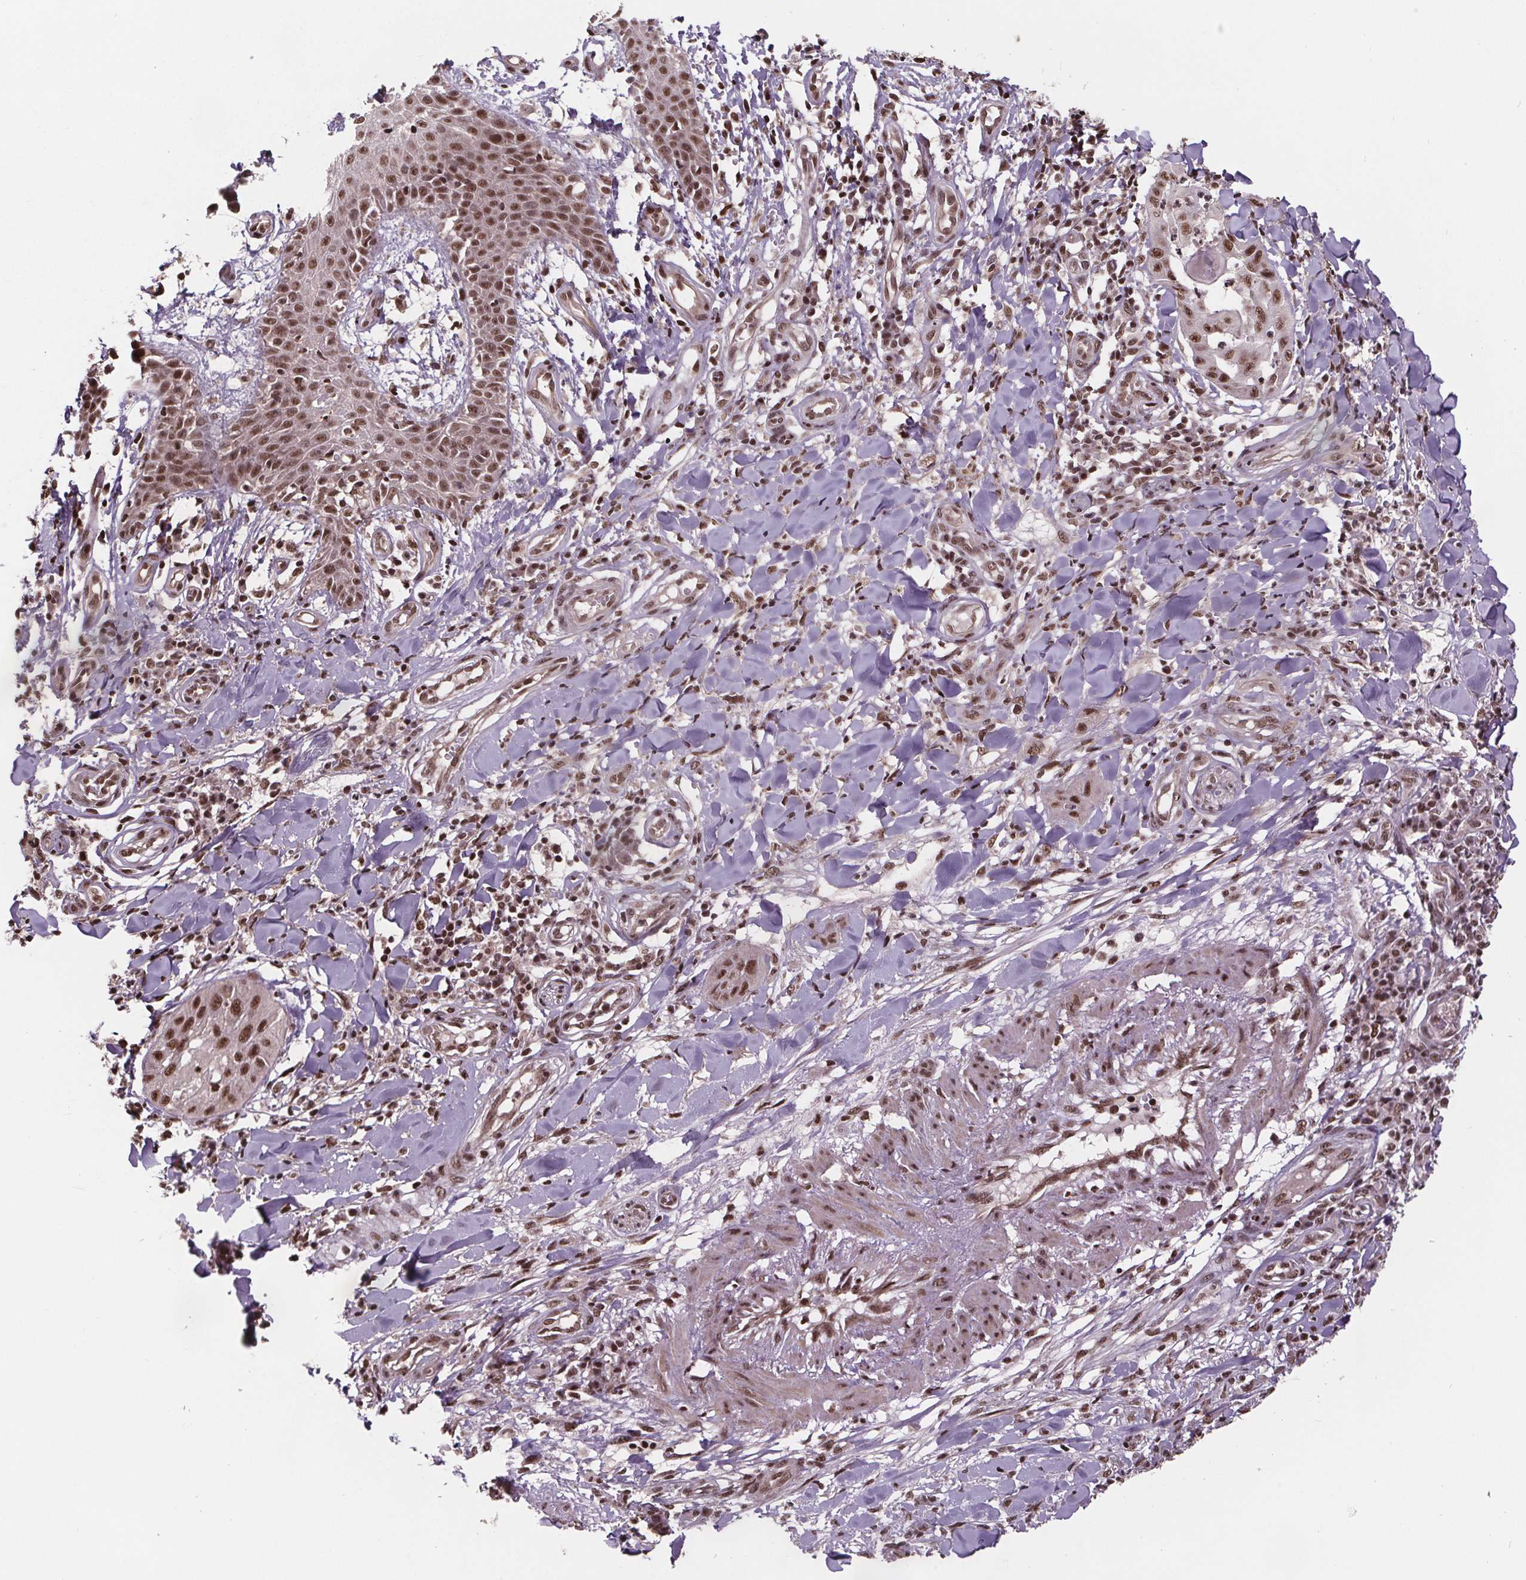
{"staining": {"intensity": "moderate", "quantity": ">75%", "location": "nuclear"}, "tissue": "skin cancer", "cell_type": "Tumor cells", "image_type": "cancer", "snomed": [{"axis": "morphology", "description": "Squamous cell carcinoma, NOS"}, {"axis": "topography", "description": "Skin"}], "caption": "Immunohistochemistry (DAB (3,3'-diaminobenzidine)) staining of human squamous cell carcinoma (skin) demonstrates moderate nuclear protein staining in approximately >75% of tumor cells. Using DAB (brown) and hematoxylin (blue) stains, captured at high magnification using brightfield microscopy.", "gene": "JARID2", "patient": {"sex": "male", "age": 70}}